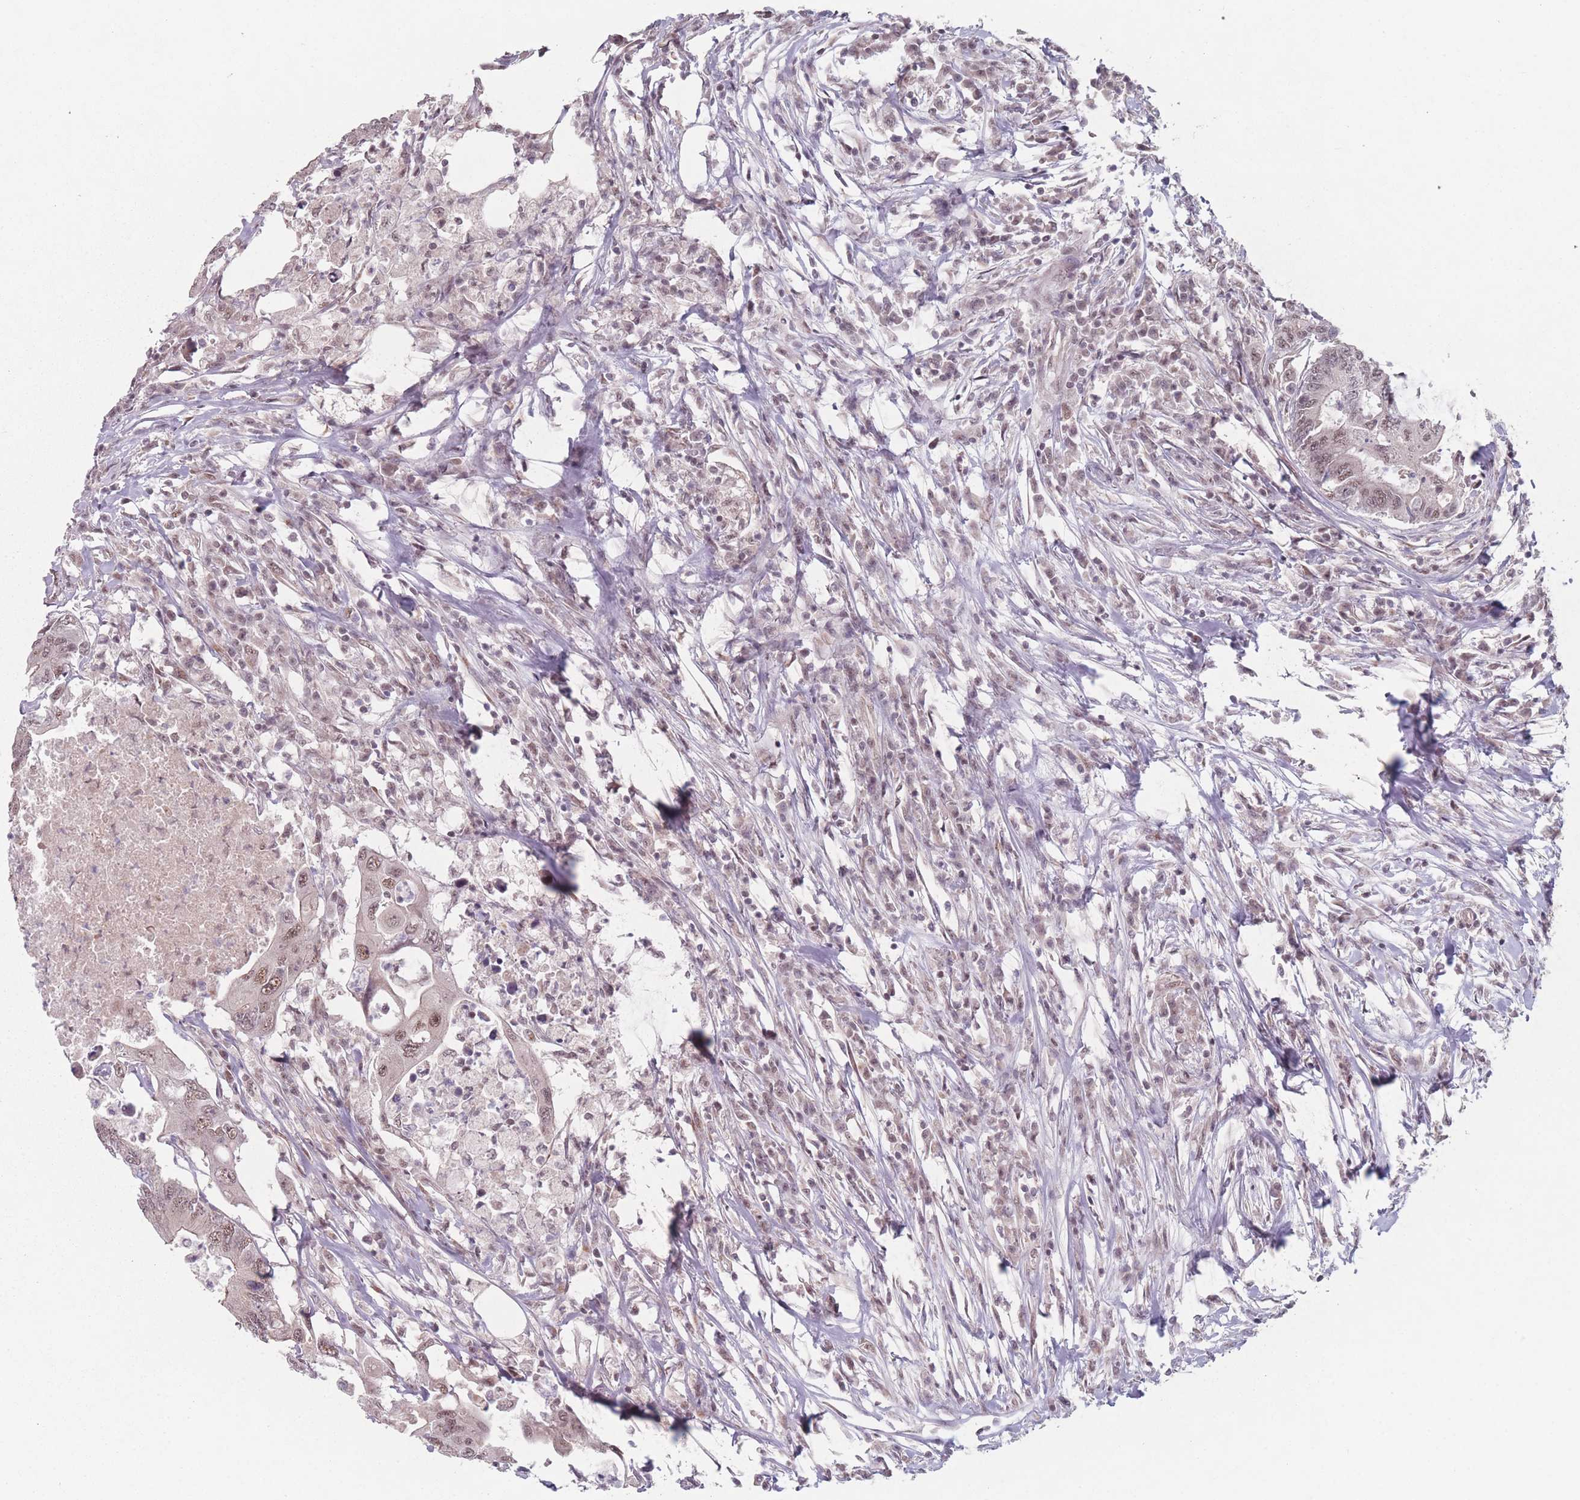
{"staining": {"intensity": "moderate", "quantity": ">75%", "location": "nuclear"}, "tissue": "colorectal cancer", "cell_type": "Tumor cells", "image_type": "cancer", "snomed": [{"axis": "morphology", "description": "Adenocarcinoma, NOS"}, {"axis": "topography", "description": "Colon"}], "caption": "Immunohistochemical staining of human colorectal adenocarcinoma exhibits medium levels of moderate nuclear protein positivity in about >75% of tumor cells.", "gene": "ZC3H14", "patient": {"sex": "male", "age": 71}}